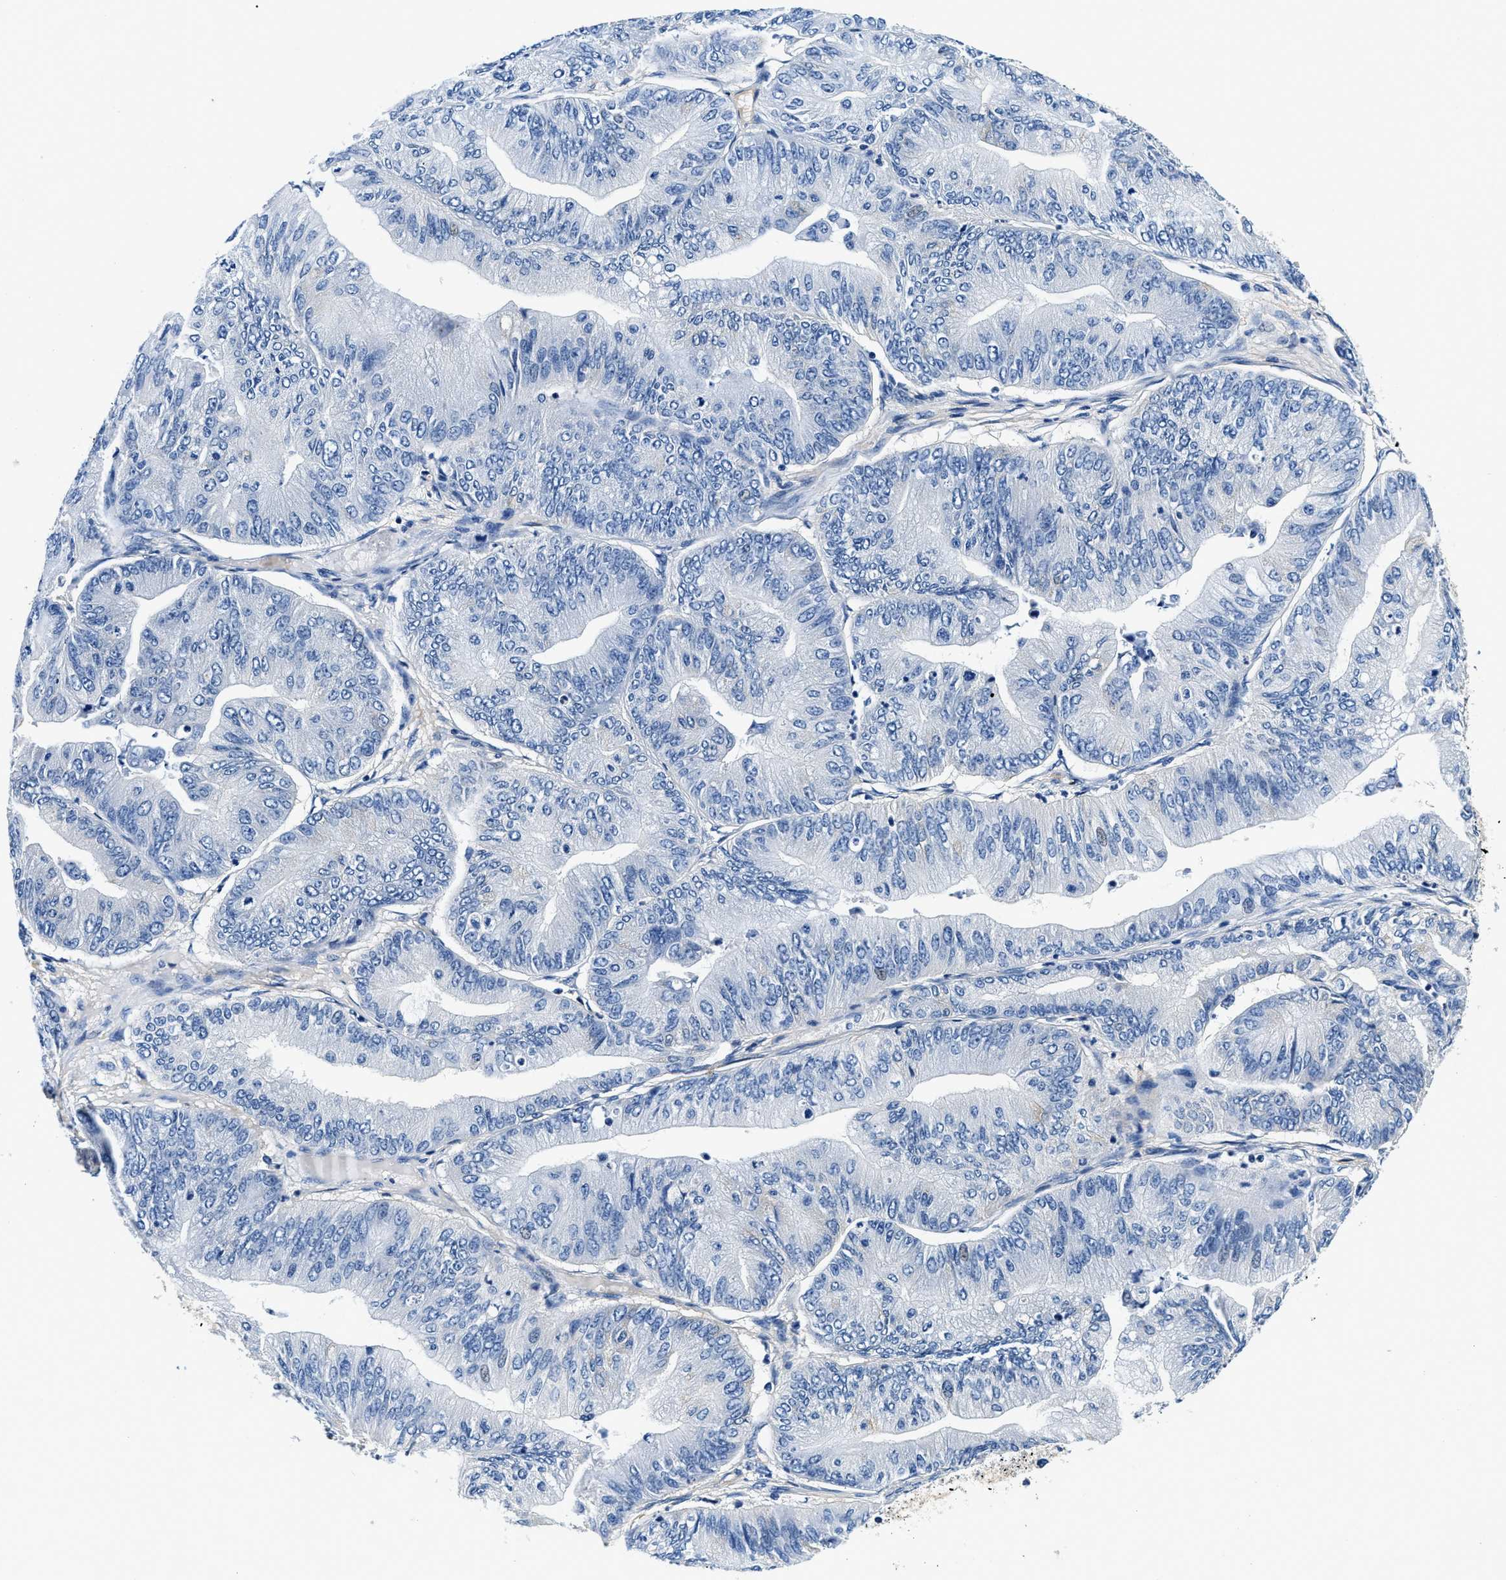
{"staining": {"intensity": "negative", "quantity": "none", "location": "none"}, "tissue": "ovarian cancer", "cell_type": "Tumor cells", "image_type": "cancer", "snomed": [{"axis": "morphology", "description": "Cystadenocarcinoma, mucinous, NOS"}, {"axis": "topography", "description": "Ovary"}], "caption": "This is an immunohistochemistry image of ovarian cancer. There is no positivity in tumor cells.", "gene": "ZFAND3", "patient": {"sex": "female", "age": 61}}